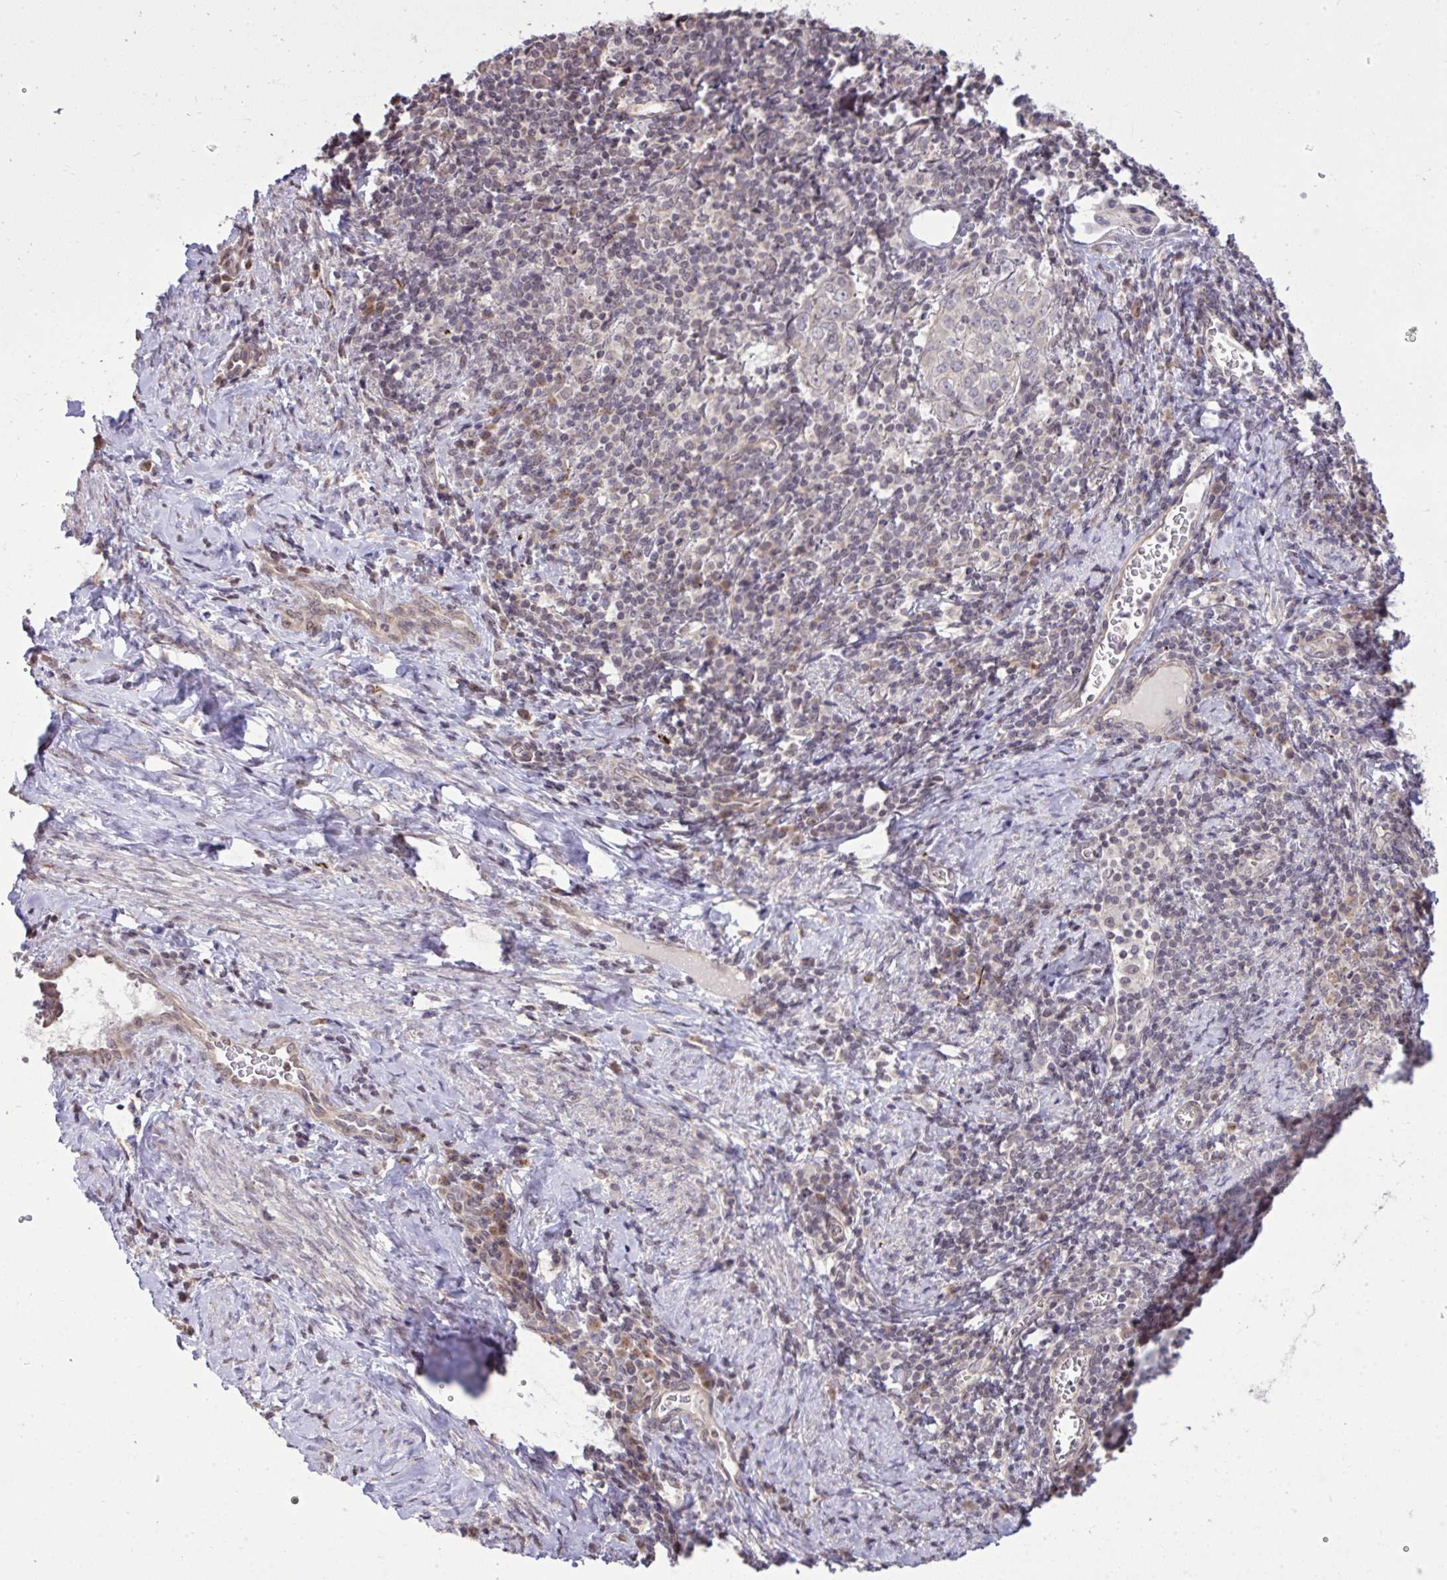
{"staining": {"intensity": "negative", "quantity": "none", "location": "none"}, "tissue": "cervical cancer", "cell_type": "Tumor cells", "image_type": "cancer", "snomed": [{"axis": "morphology", "description": "Normal tissue, NOS"}, {"axis": "morphology", "description": "Squamous cell carcinoma, NOS"}, {"axis": "topography", "description": "Vagina"}, {"axis": "topography", "description": "Cervix"}], "caption": "High magnification brightfield microscopy of cervical cancer (squamous cell carcinoma) stained with DAB (brown) and counterstained with hematoxylin (blue): tumor cells show no significant staining. (DAB IHC with hematoxylin counter stain).", "gene": "CYP20A1", "patient": {"sex": "female", "age": 45}}